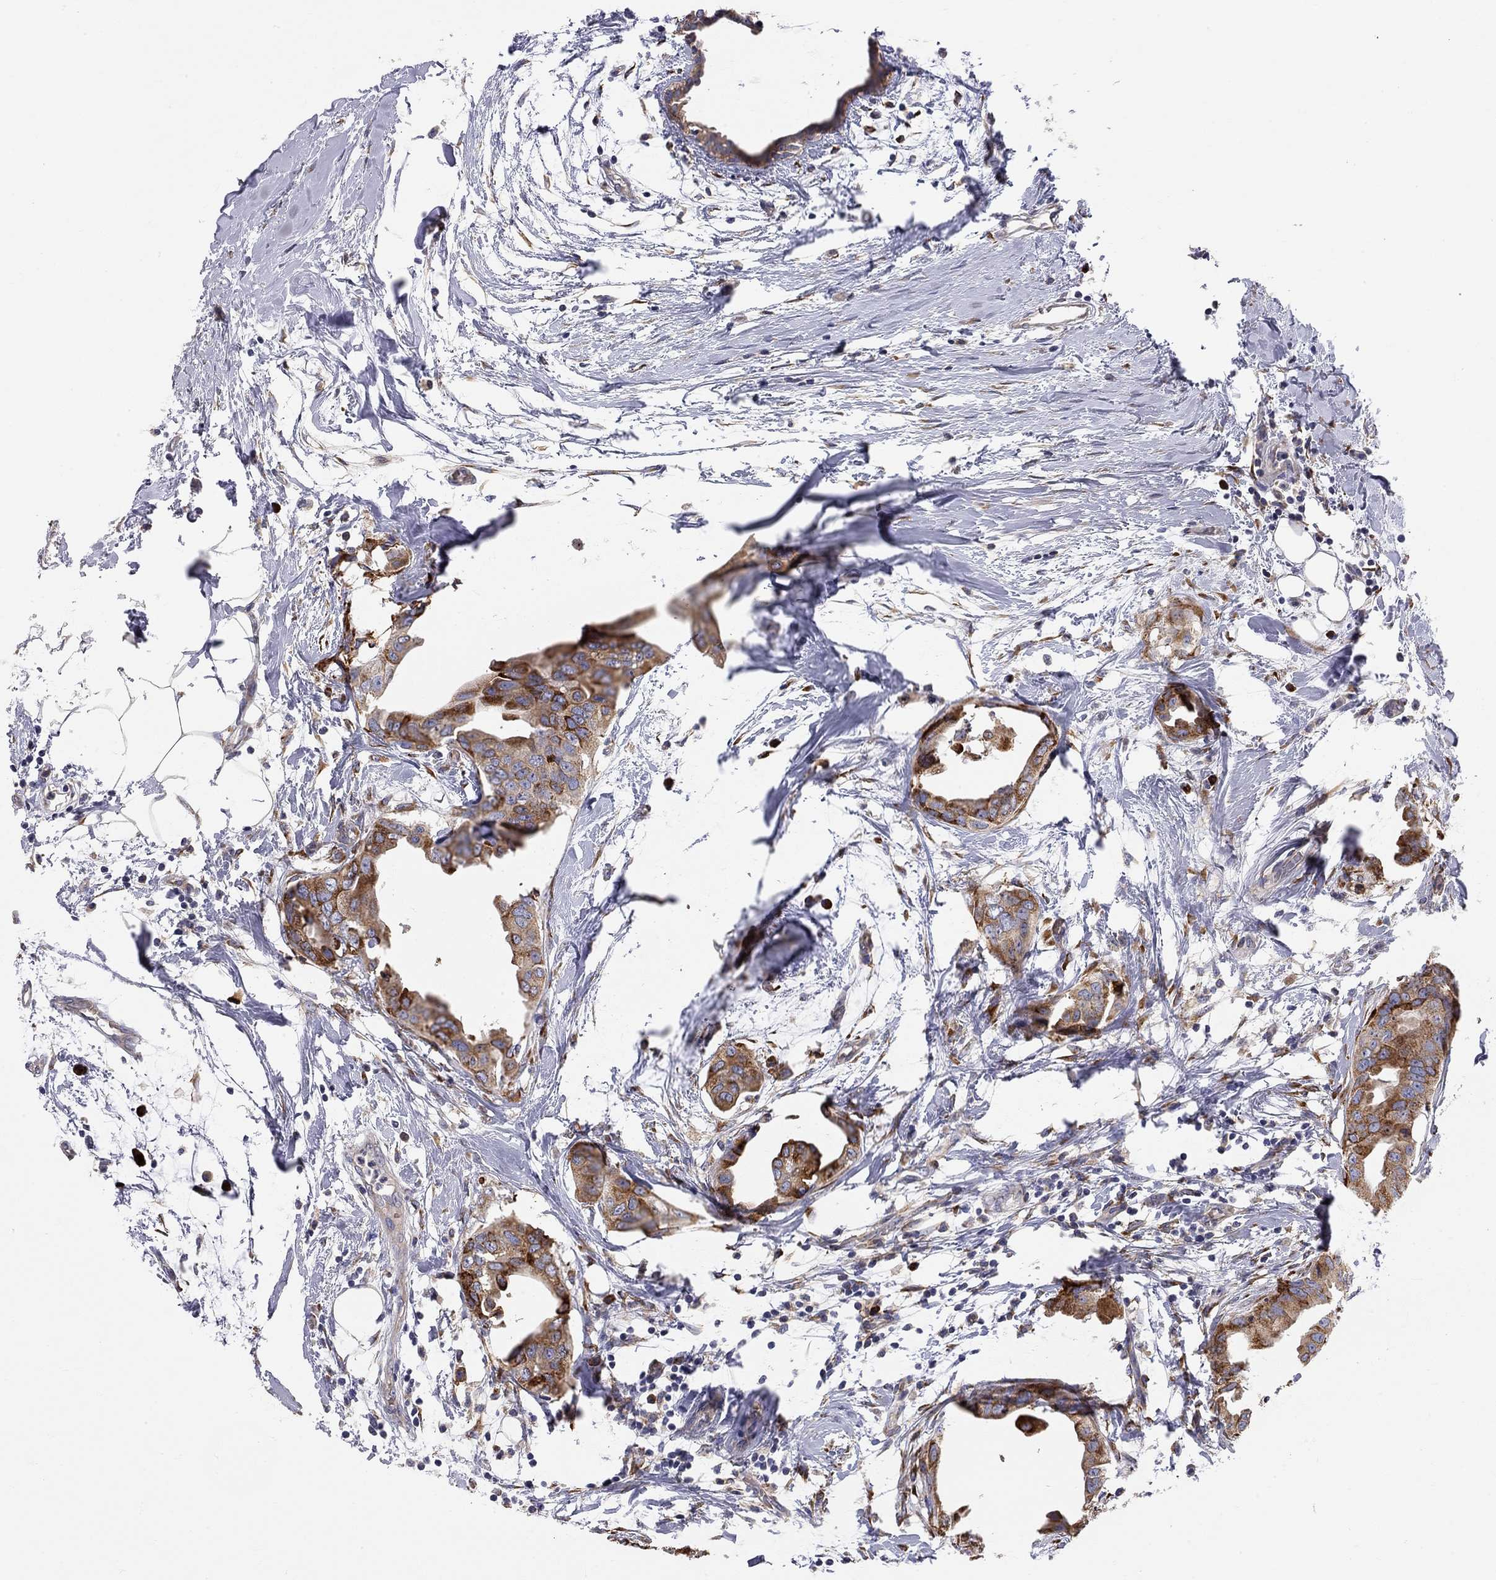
{"staining": {"intensity": "strong", "quantity": "25%-75%", "location": "cytoplasmic/membranous"}, "tissue": "breast cancer", "cell_type": "Tumor cells", "image_type": "cancer", "snomed": [{"axis": "morphology", "description": "Normal tissue, NOS"}, {"axis": "morphology", "description": "Duct carcinoma"}, {"axis": "topography", "description": "Breast"}], "caption": "Immunohistochemical staining of intraductal carcinoma (breast) displays strong cytoplasmic/membranous protein expression in approximately 25%-75% of tumor cells.", "gene": "CASTOR1", "patient": {"sex": "female", "age": 40}}